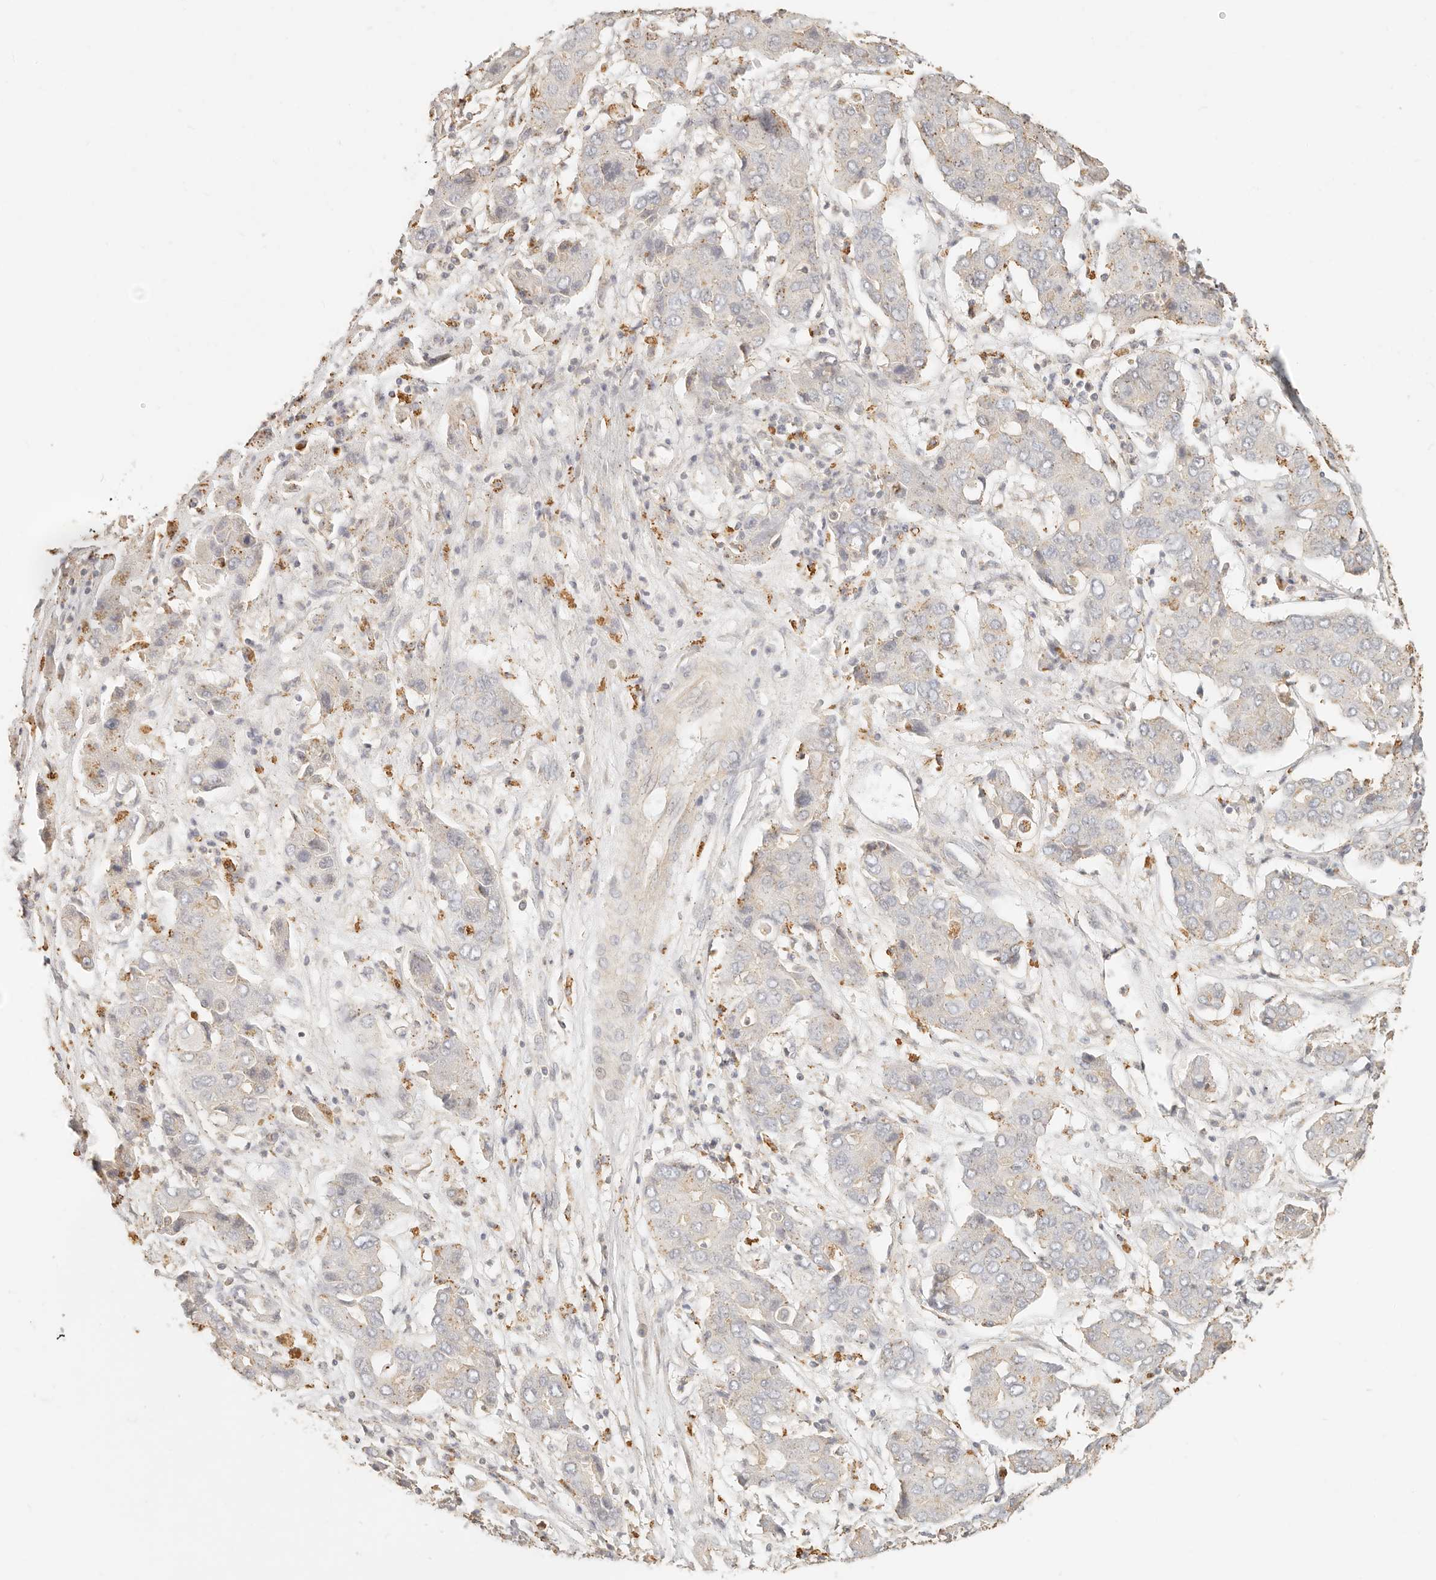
{"staining": {"intensity": "negative", "quantity": "none", "location": "none"}, "tissue": "liver cancer", "cell_type": "Tumor cells", "image_type": "cancer", "snomed": [{"axis": "morphology", "description": "Cholangiocarcinoma"}, {"axis": "topography", "description": "Liver"}], "caption": "Cholangiocarcinoma (liver) stained for a protein using immunohistochemistry (IHC) shows no positivity tumor cells.", "gene": "CNMD", "patient": {"sex": "male", "age": 67}}